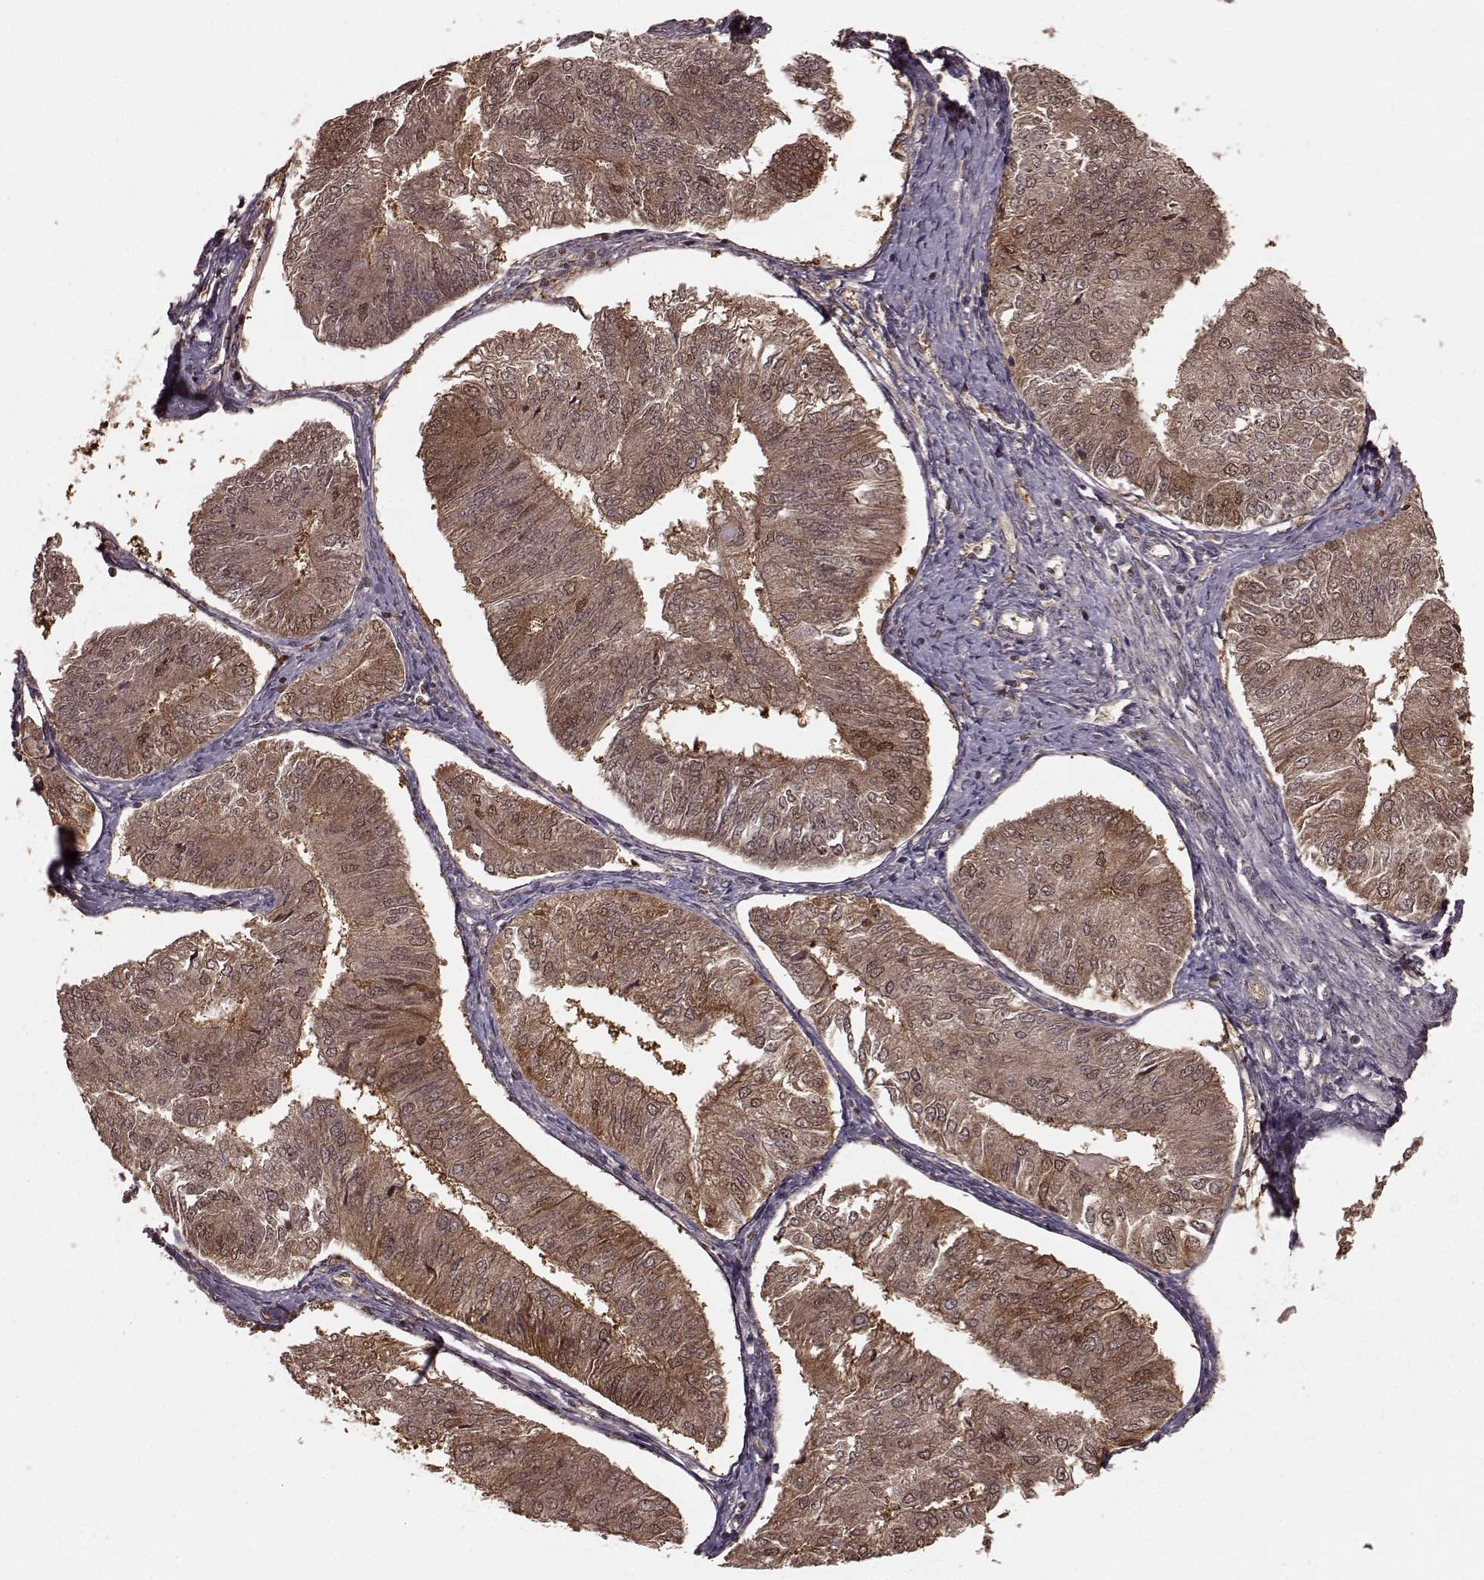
{"staining": {"intensity": "moderate", "quantity": "25%-75%", "location": "cytoplasmic/membranous,nuclear"}, "tissue": "endometrial cancer", "cell_type": "Tumor cells", "image_type": "cancer", "snomed": [{"axis": "morphology", "description": "Adenocarcinoma, NOS"}, {"axis": "topography", "description": "Endometrium"}], "caption": "DAB immunohistochemical staining of endometrial adenocarcinoma shows moderate cytoplasmic/membranous and nuclear protein staining in approximately 25%-75% of tumor cells. The staining is performed using DAB (3,3'-diaminobenzidine) brown chromogen to label protein expression. The nuclei are counter-stained blue using hematoxylin.", "gene": "GSS", "patient": {"sex": "female", "age": 58}}